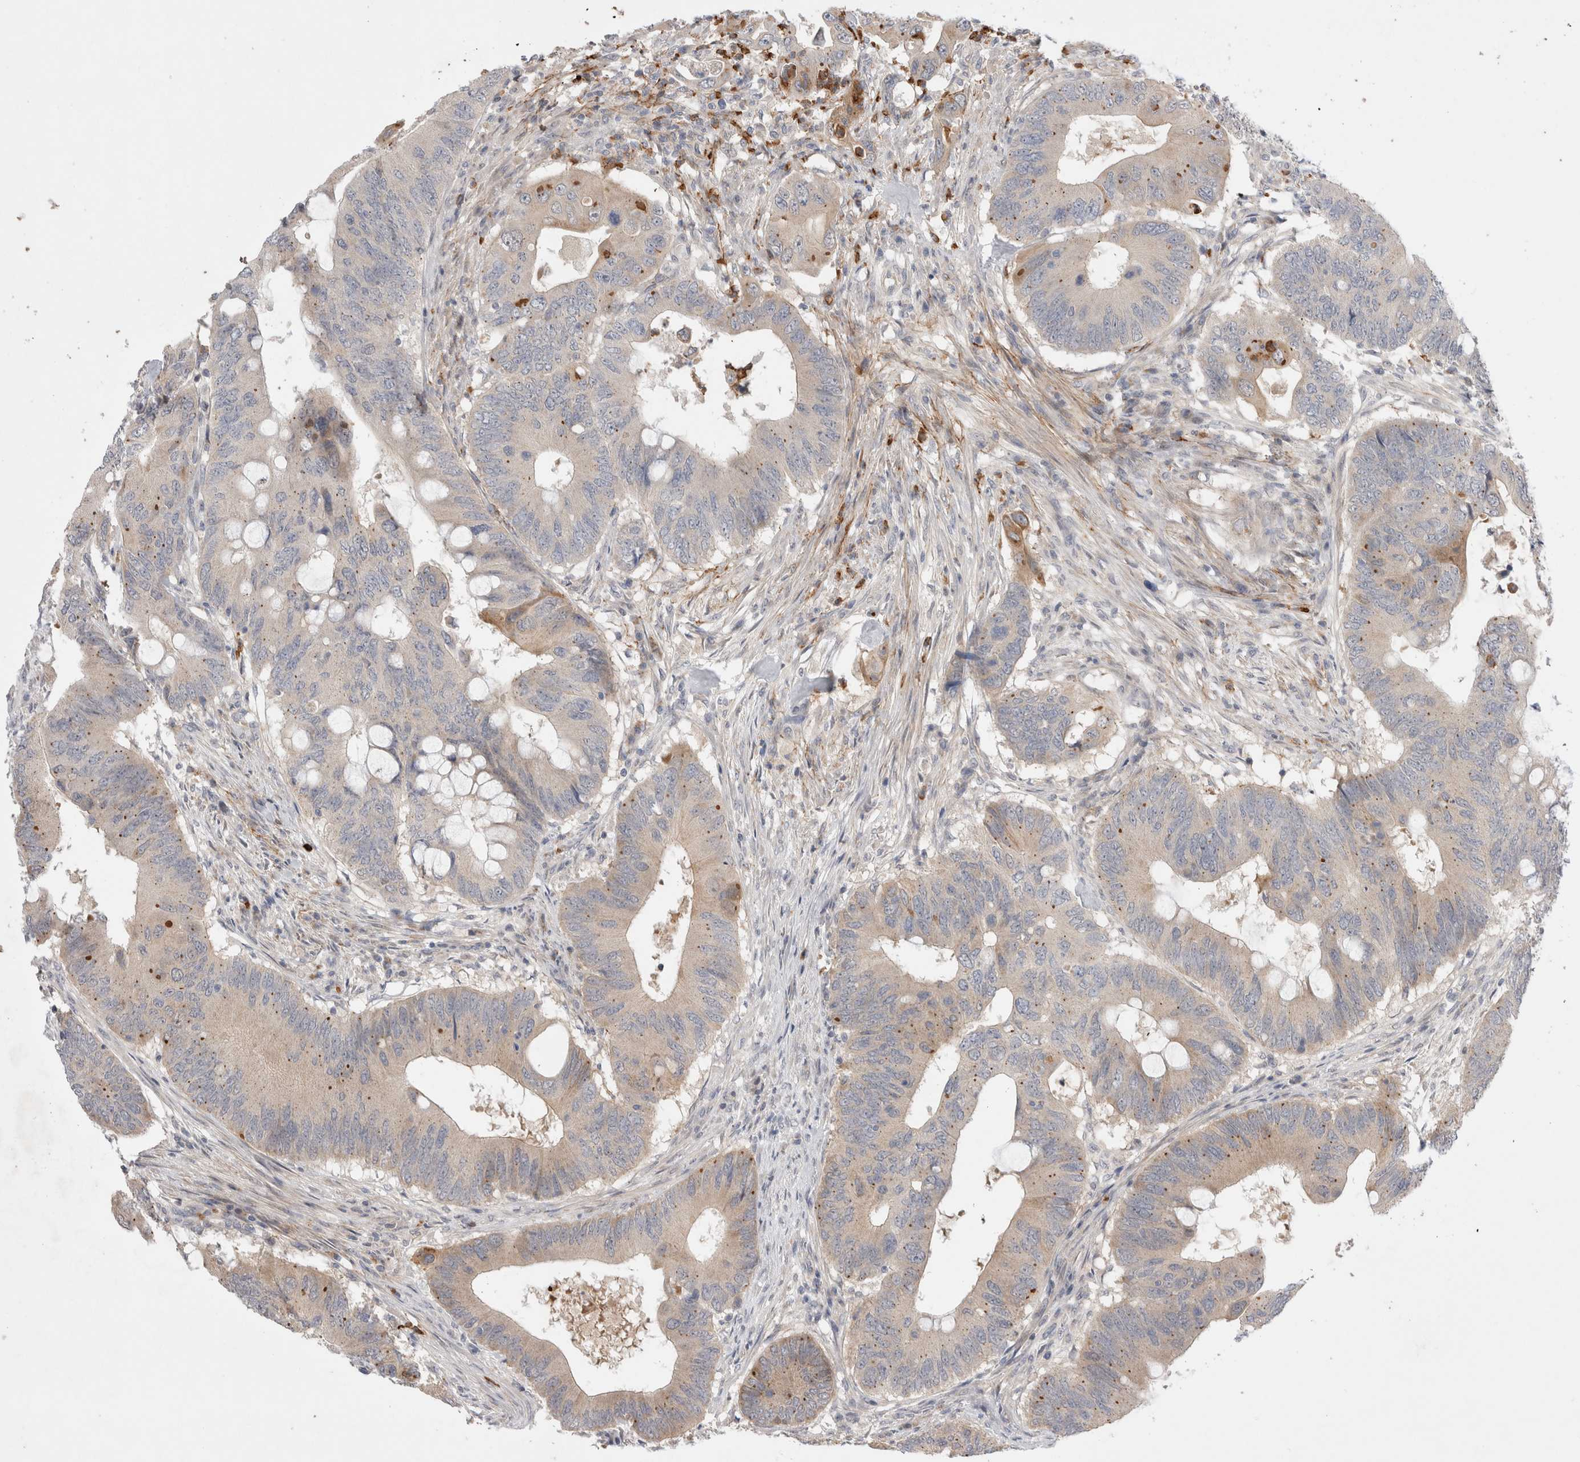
{"staining": {"intensity": "weak", "quantity": "25%-75%", "location": "cytoplasmic/membranous"}, "tissue": "colorectal cancer", "cell_type": "Tumor cells", "image_type": "cancer", "snomed": [{"axis": "morphology", "description": "Adenocarcinoma, NOS"}, {"axis": "topography", "description": "Colon"}], "caption": "Colorectal cancer (adenocarcinoma) stained for a protein (brown) demonstrates weak cytoplasmic/membranous positive positivity in approximately 25%-75% of tumor cells.", "gene": "GSDMB", "patient": {"sex": "male", "age": 71}}